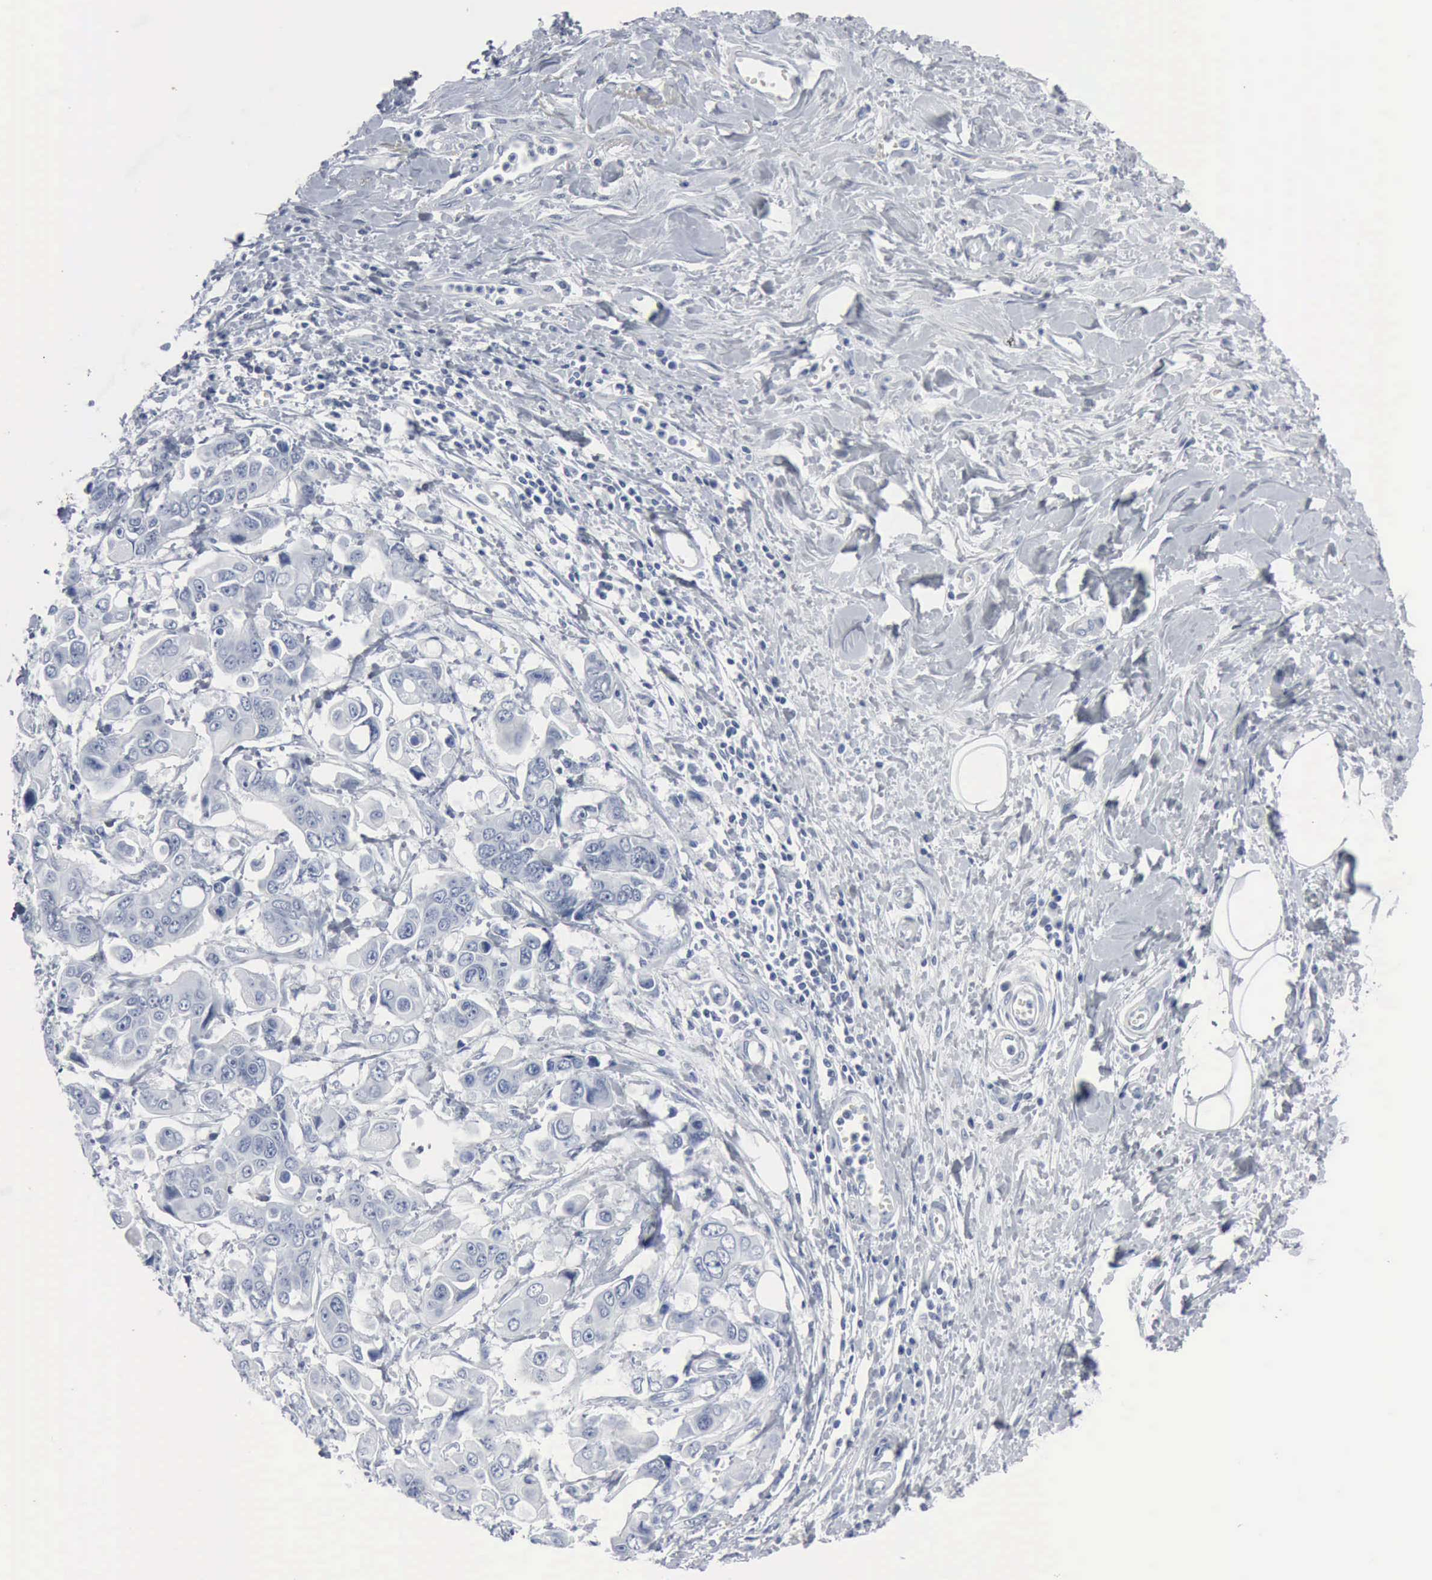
{"staining": {"intensity": "negative", "quantity": "none", "location": "none"}, "tissue": "stomach cancer", "cell_type": "Tumor cells", "image_type": "cancer", "snomed": [{"axis": "morphology", "description": "Adenocarcinoma, NOS"}, {"axis": "topography", "description": "Stomach, upper"}], "caption": "DAB immunohistochemical staining of adenocarcinoma (stomach) shows no significant staining in tumor cells.", "gene": "DMD", "patient": {"sex": "male", "age": 80}}